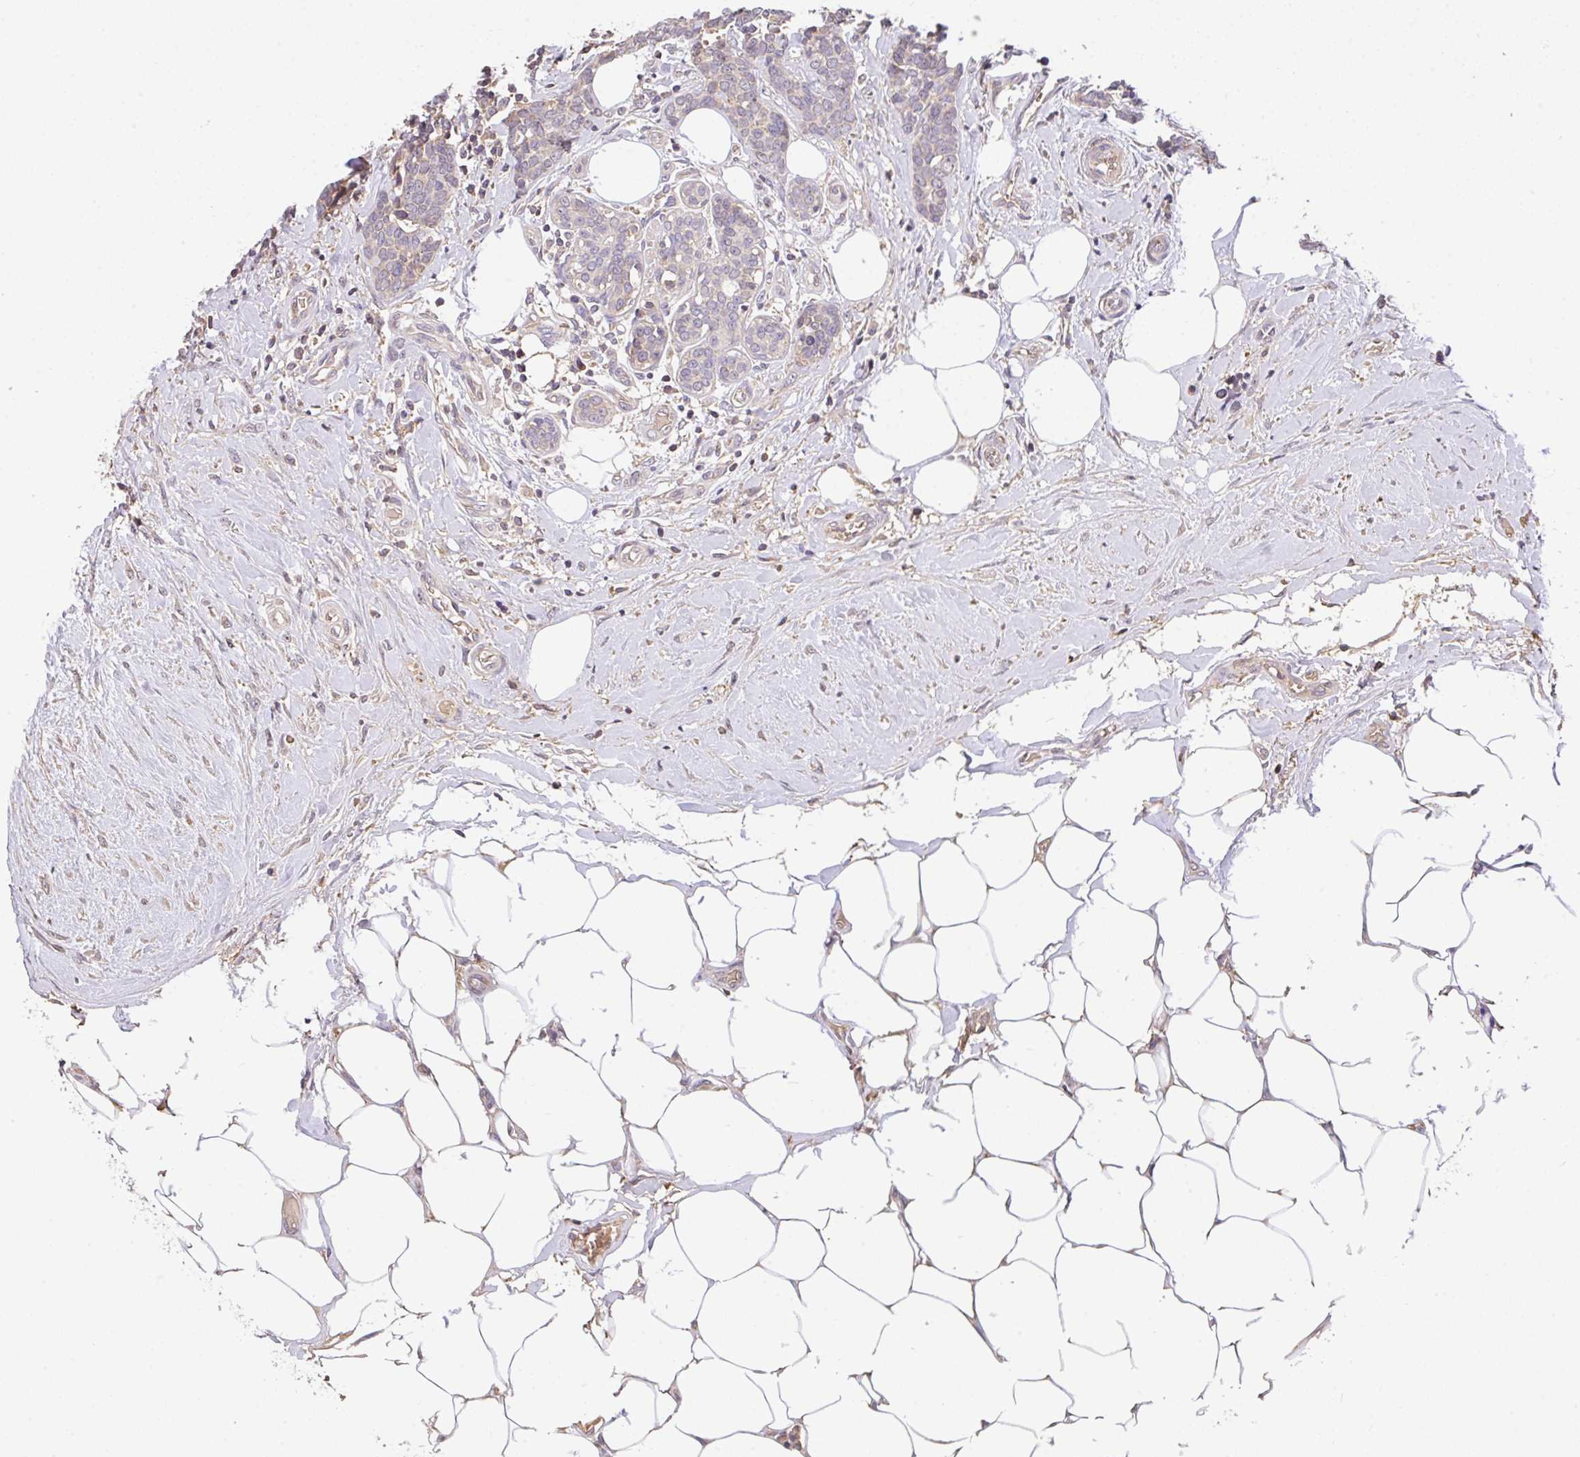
{"staining": {"intensity": "weak", "quantity": "<25%", "location": "cytoplasmic/membranous"}, "tissue": "breast cancer", "cell_type": "Tumor cells", "image_type": "cancer", "snomed": [{"axis": "morphology", "description": "Duct carcinoma"}, {"axis": "topography", "description": "Breast"}], "caption": "An immunohistochemistry (IHC) histopathology image of breast infiltrating ductal carcinoma is shown. There is no staining in tumor cells of breast infiltrating ductal carcinoma. (DAB immunohistochemistry visualized using brightfield microscopy, high magnification).", "gene": "C1QTNF9B", "patient": {"sex": "female", "age": 71}}